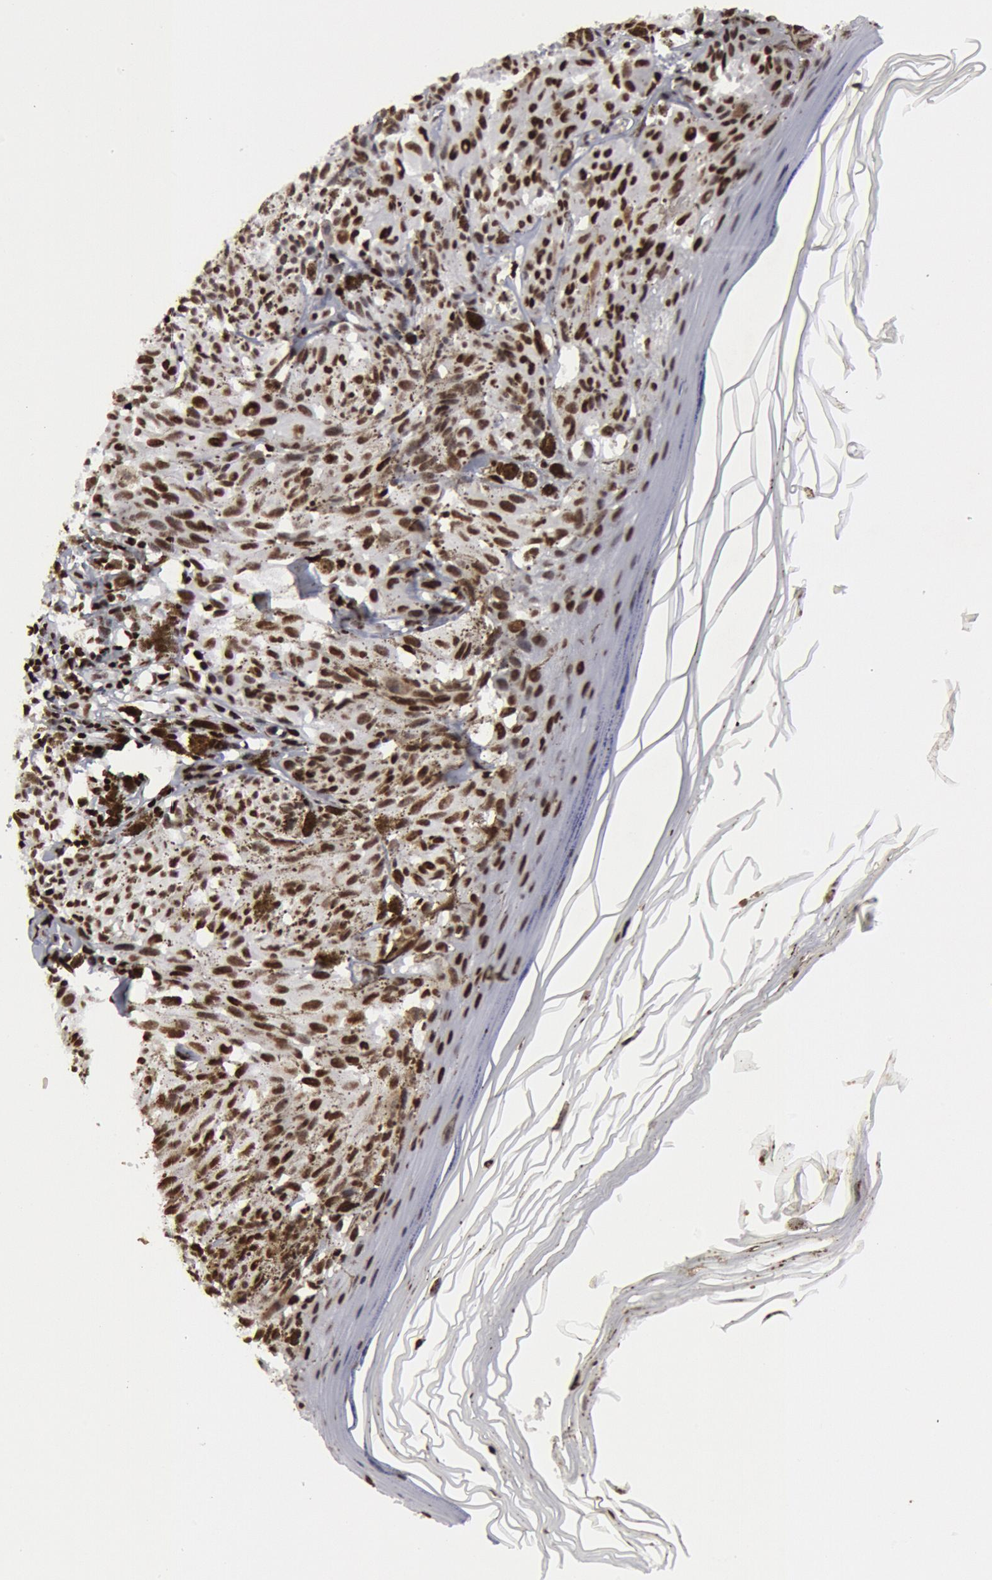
{"staining": {"intensity": "strong", "quantity": ">75%", "location": "nuclear"}, "tissue": "melanoma", "cell_type": "Tumor cells", "image_type": "cancer", "snomed": [{"axis": "morphology", "description": "Malignant melanoma, NOS"}, {"axis": "topography", "description": "Skin"}], "caption": "DAB (3,3'-diaminobenzidine) immunohistochemical staining of melanoma demonstrates strong nuclear protein positivity in about >75% of tumor cells.", "gene": "SUB1", "patient": {"sex": "female", "age": 72}}